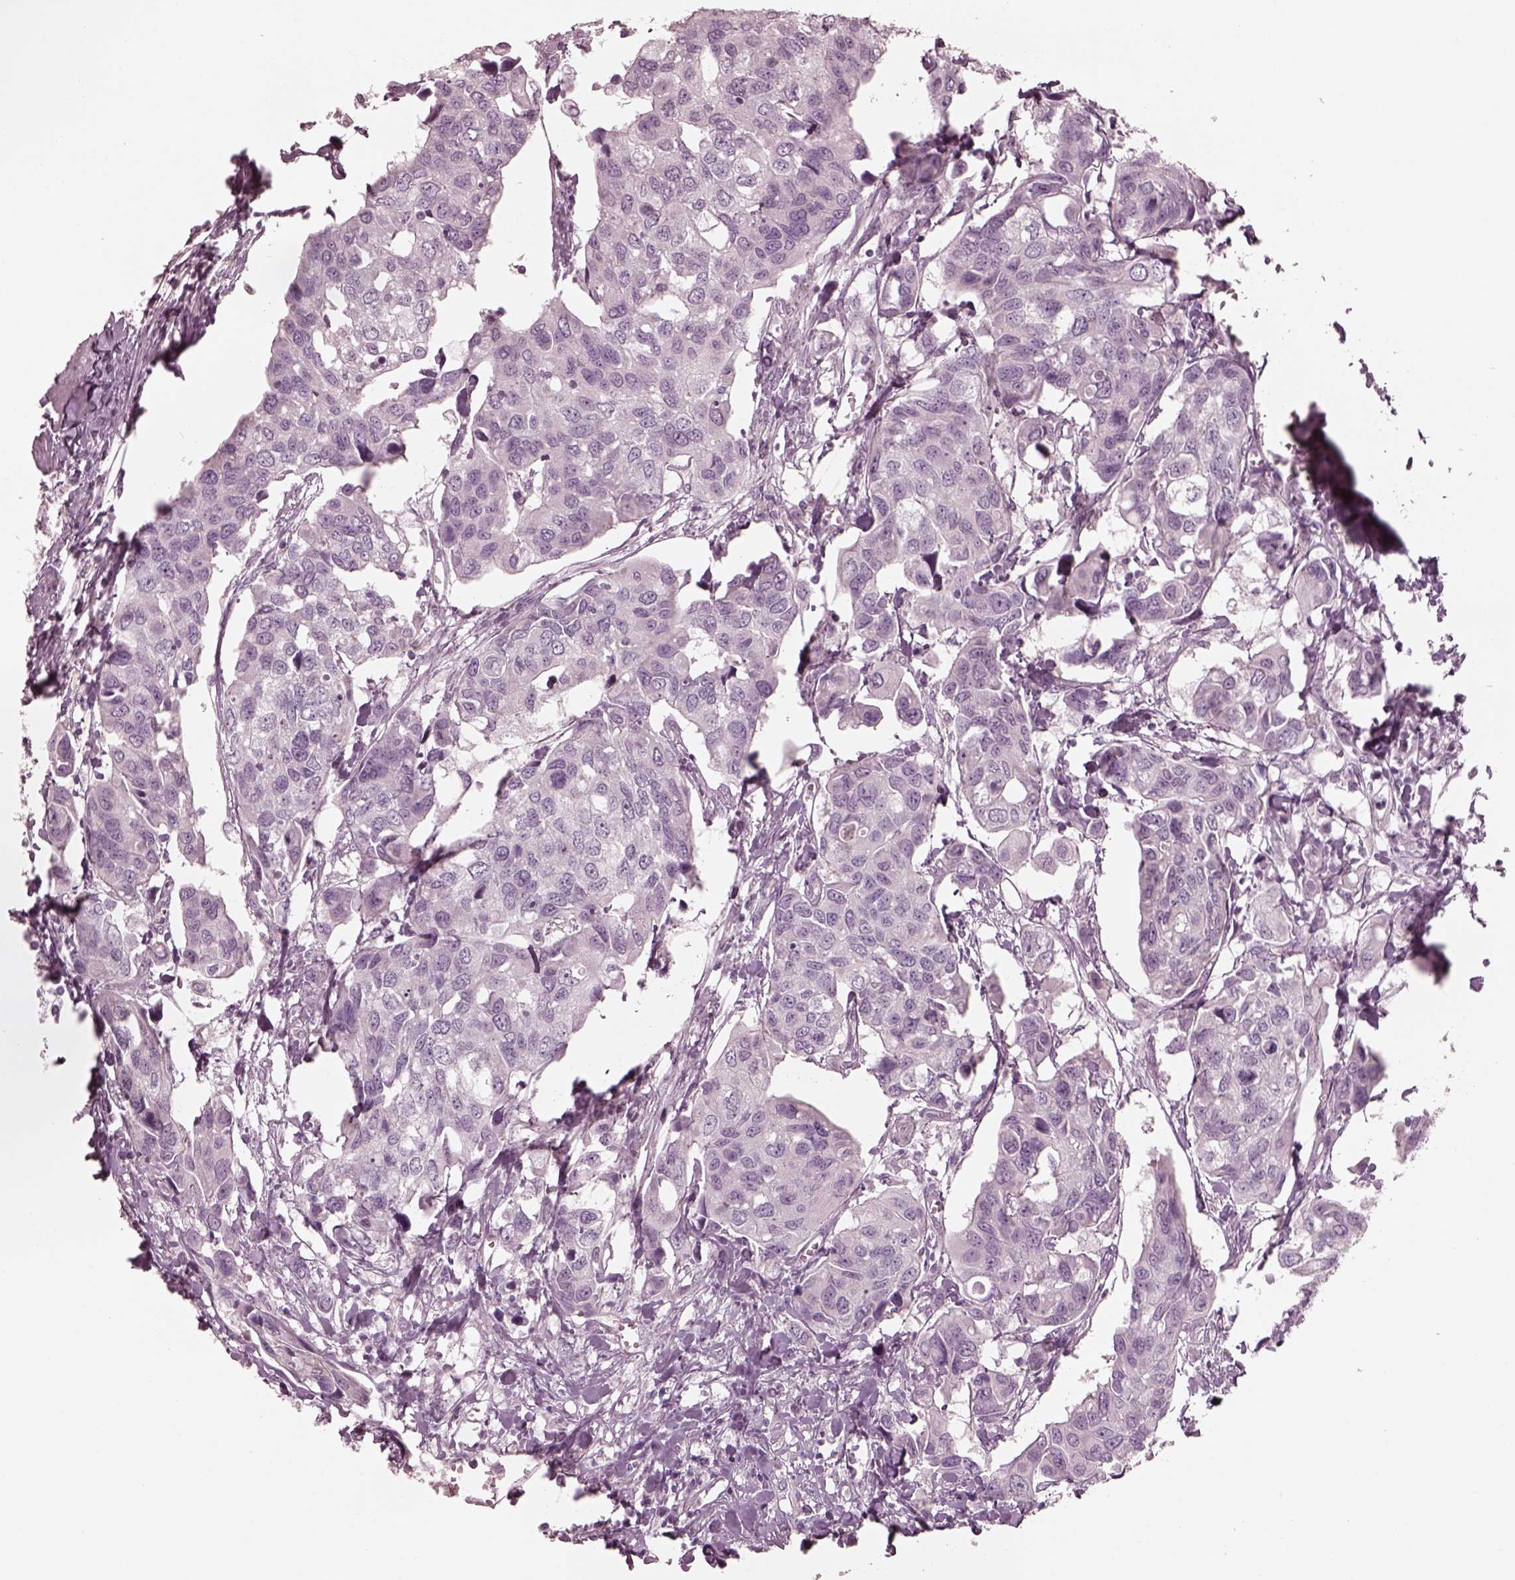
{"staining": {"intensity": "negative", "quantity": "none", "location": "none"}, "tissue": "urothelial cancer", "cell_type": "Tumor cells", "image_type": "cancer", "snomed": [{"axis": "morphology", "description": "Urothelial carcinoma, High grade"}, {"axis": "topography", "description": "Urinary bladder"}], "caption": "The image reveals no significant staining in tumor cells of high-grade urothelial carcinoma. (DAB (3,3'-diaminobenzidine) immunohistochemistry (IHC) visualized using brightfield microscopy, high magnification).", "gene": "YY2", "patient": {"sex": "male", "age": 60}}